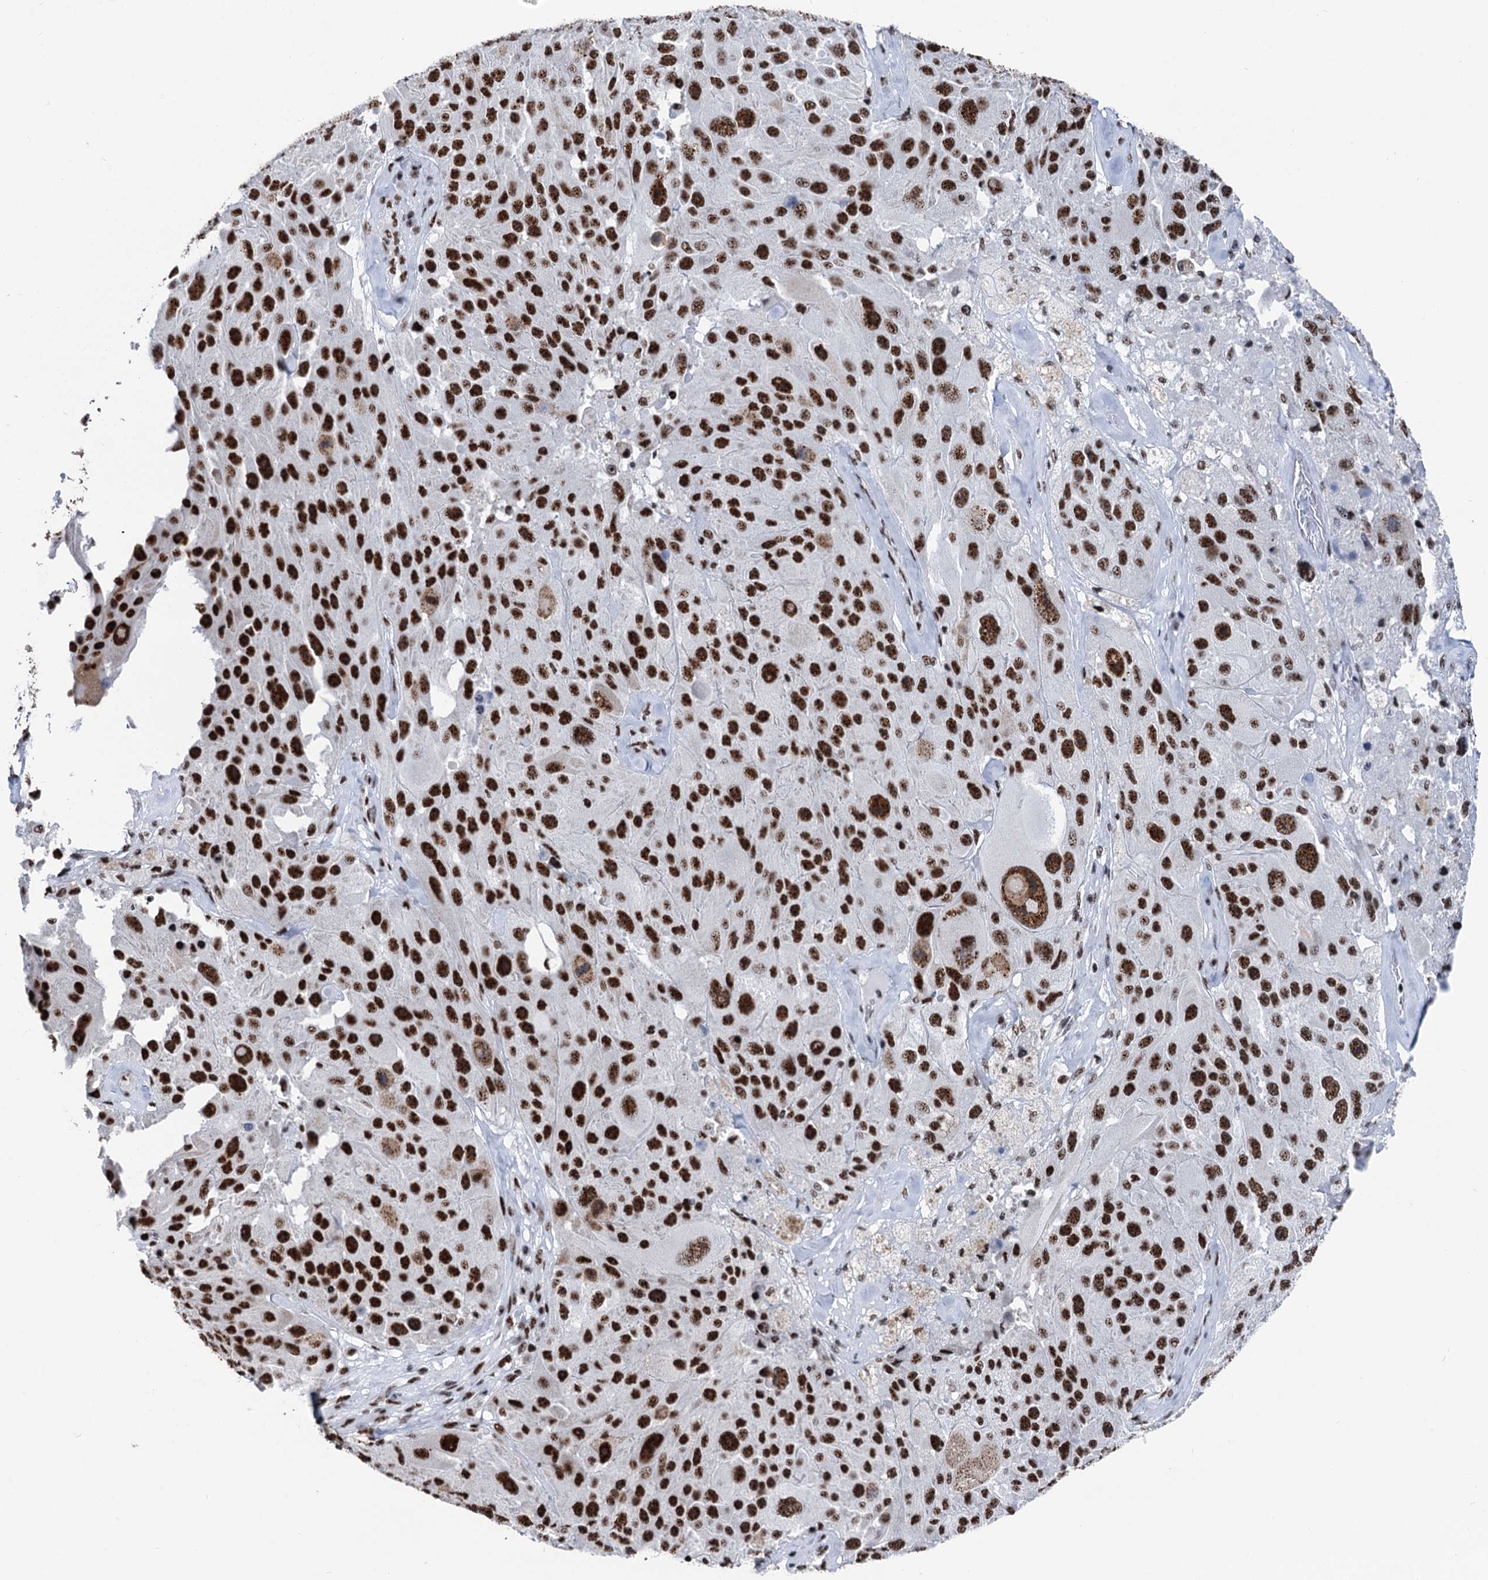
{"staining": {"intensity": "strong", "quantity": ">75%", "location": "nuclear"}, "tissue": "melanoma", "cell_type": "Tumor cells", "image_type": "cancer", "snomed": [{"axis": "morphology", "description": "Malignant melanoma, Metastatic site"}, {"axis": "topography", "description": "Lymph node"}], "caption": "Melanoma stained with a protein marker demonstrates strong staining in tumor cells.", "gene": "DDX23", "patient": {"sex": "male", "age": 62}}